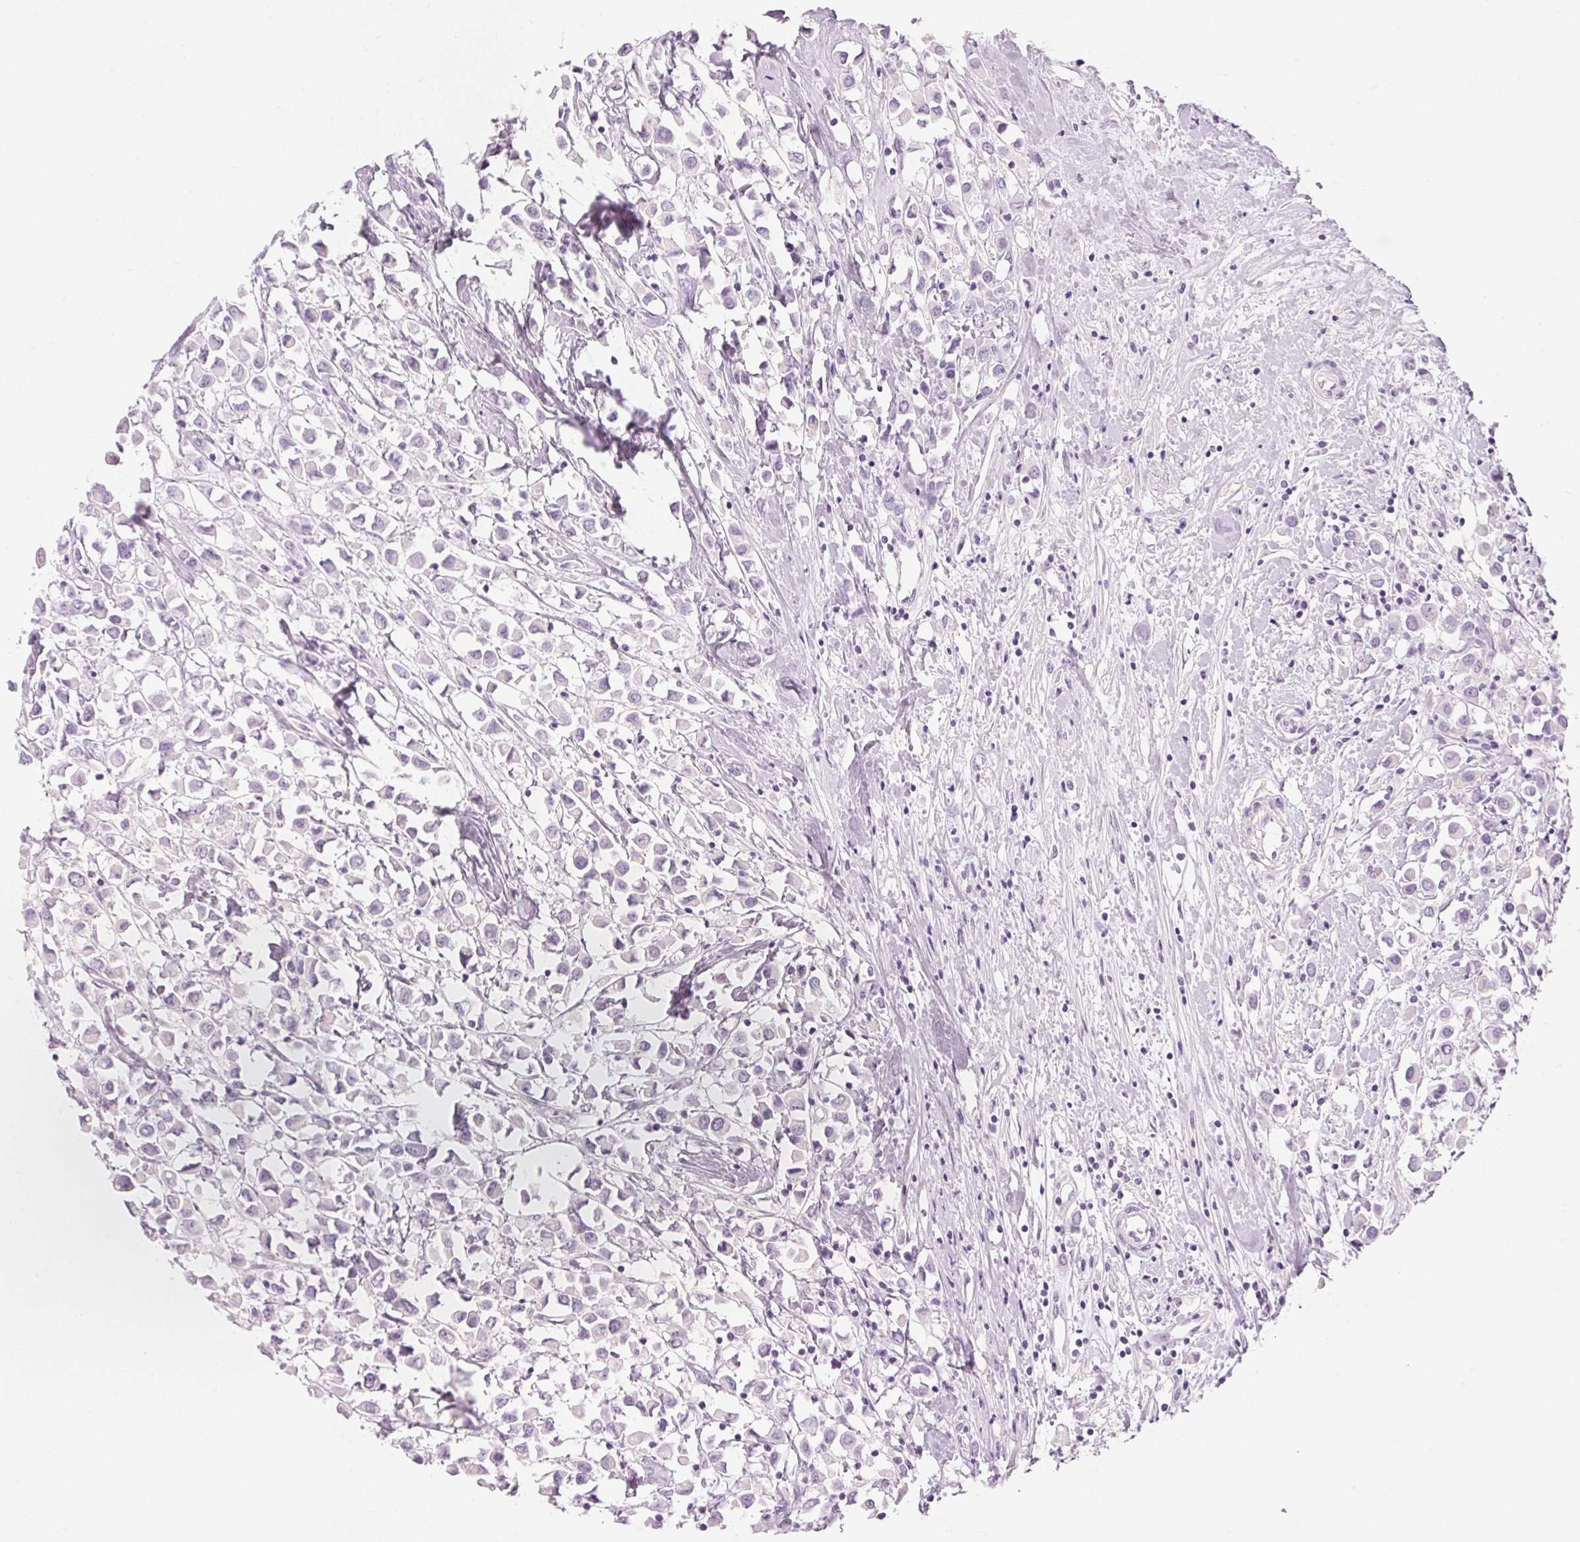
{"staining": {"intensity": "negative", "quantity": "none", "location": "none"}, "tissue": "breast cancer", "cell_type": "Tumor cells", "image_type": "cancer", "snomed": [{"axis": "morphology", "description": "Duct carcinoma"}, {"axis": "topography", "description": "Breast"}], "caption": "Protein analysis of breast cancer (invasive ductal carcinoma) demonstrates no significant positivity in tumor cells.", "gene": "KLK7", "patient": {"sex": "female", "age": 61}}